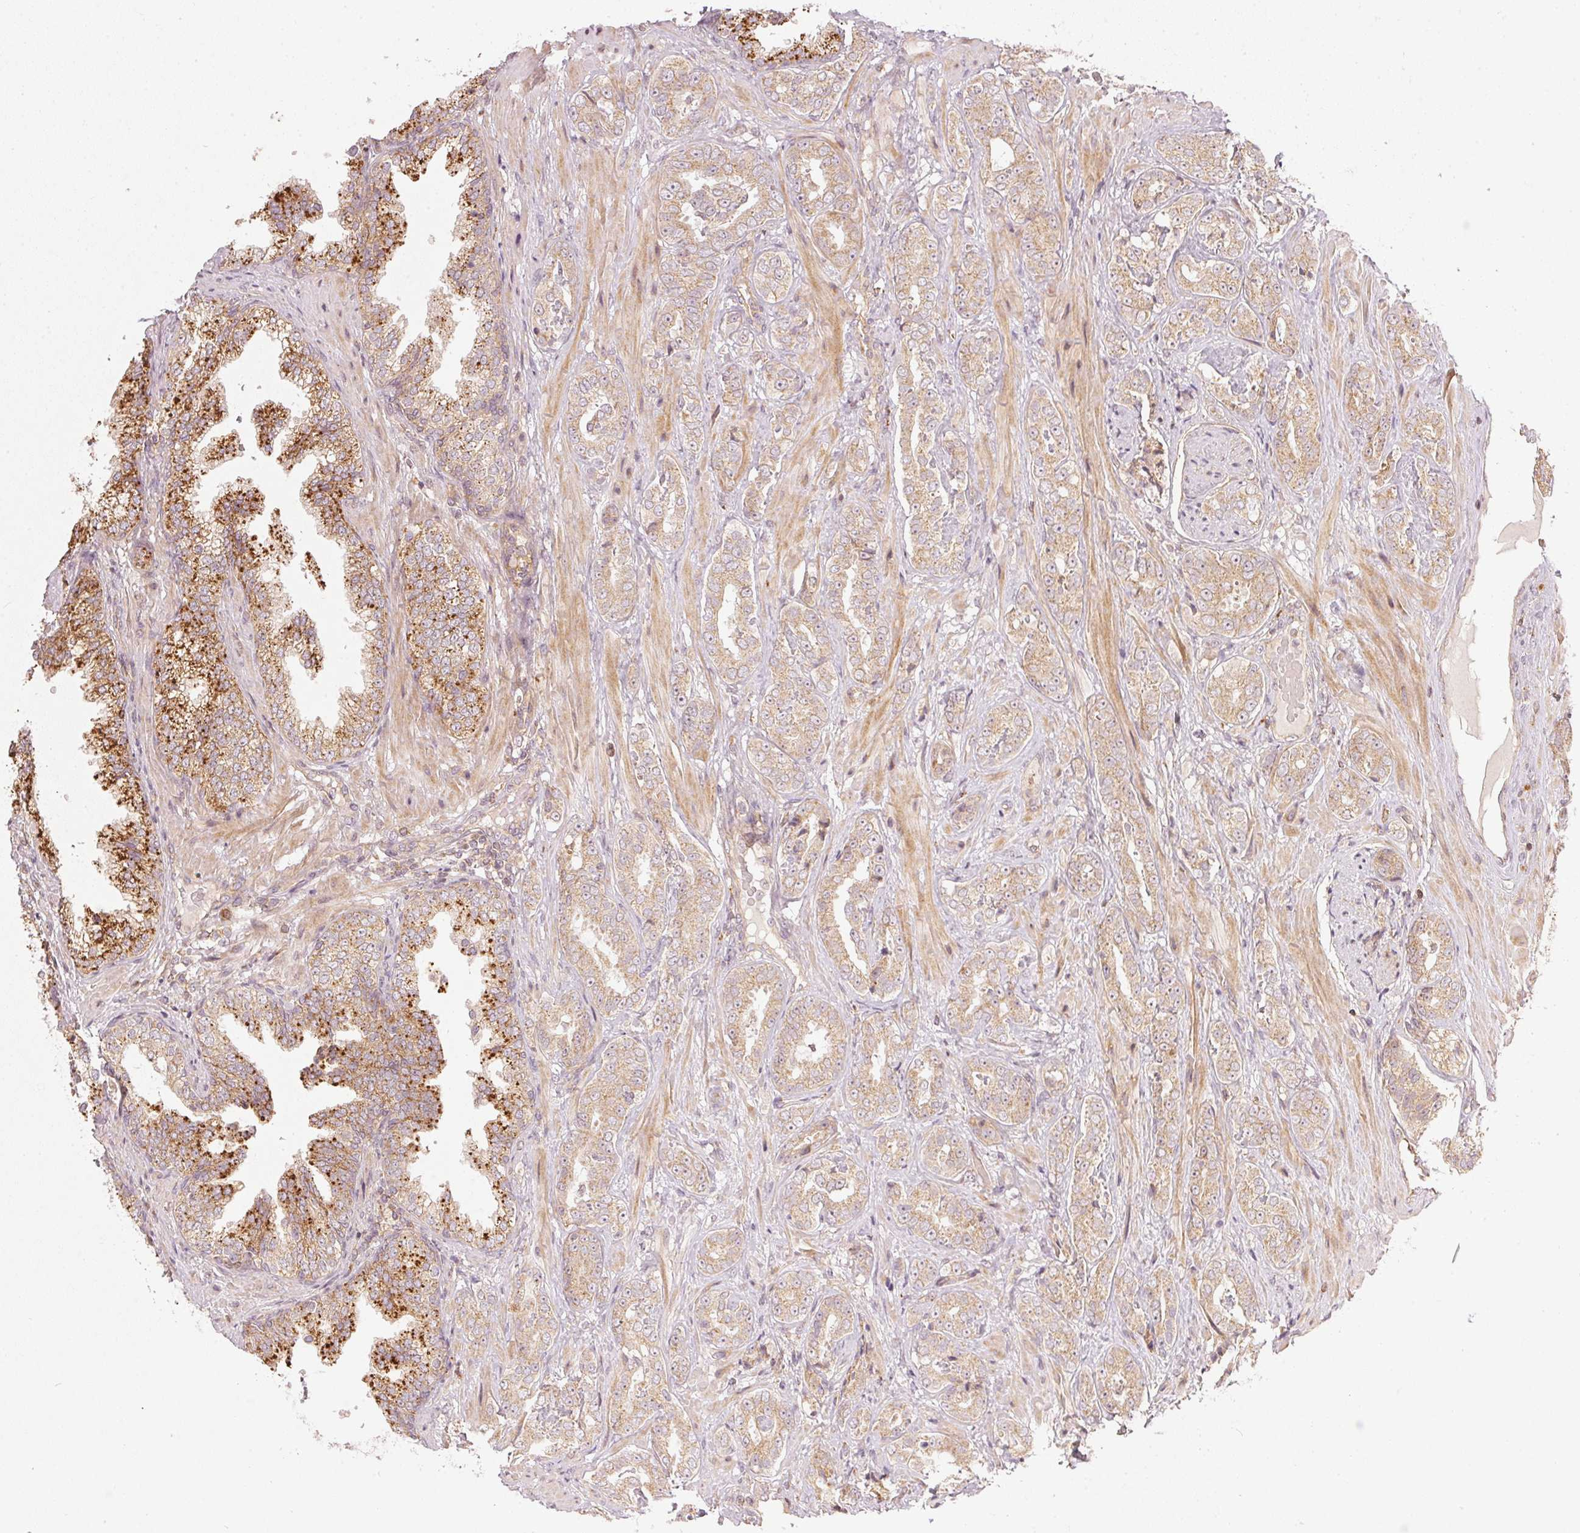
{"staining": {"intensity": "weak", "quantity": ">75%", "location": "cytoplasmic/membranous"}, "tissue": "prostate cancer", "cell_type": "Tumor cells", "image_type": "cancer", "snomed": [{"axis": "morphology", "description": "Adenocarcinoma, High grade"}, {"axis": "topography", "description": "Prostate"}], "caption": "High-power microscopy captured an IHC micrograph of prostate cancer (high-grade adenocarcinoma), revealing weak cytoplasmic/membranous expression in about >75% of tumor cells. (Stains: DAB in brown, nuclei in blue, Microscopy: brightfield microscopy at high magnification).", "gene": "NADK2", "patient": {"sex": "male", "age": 71}}